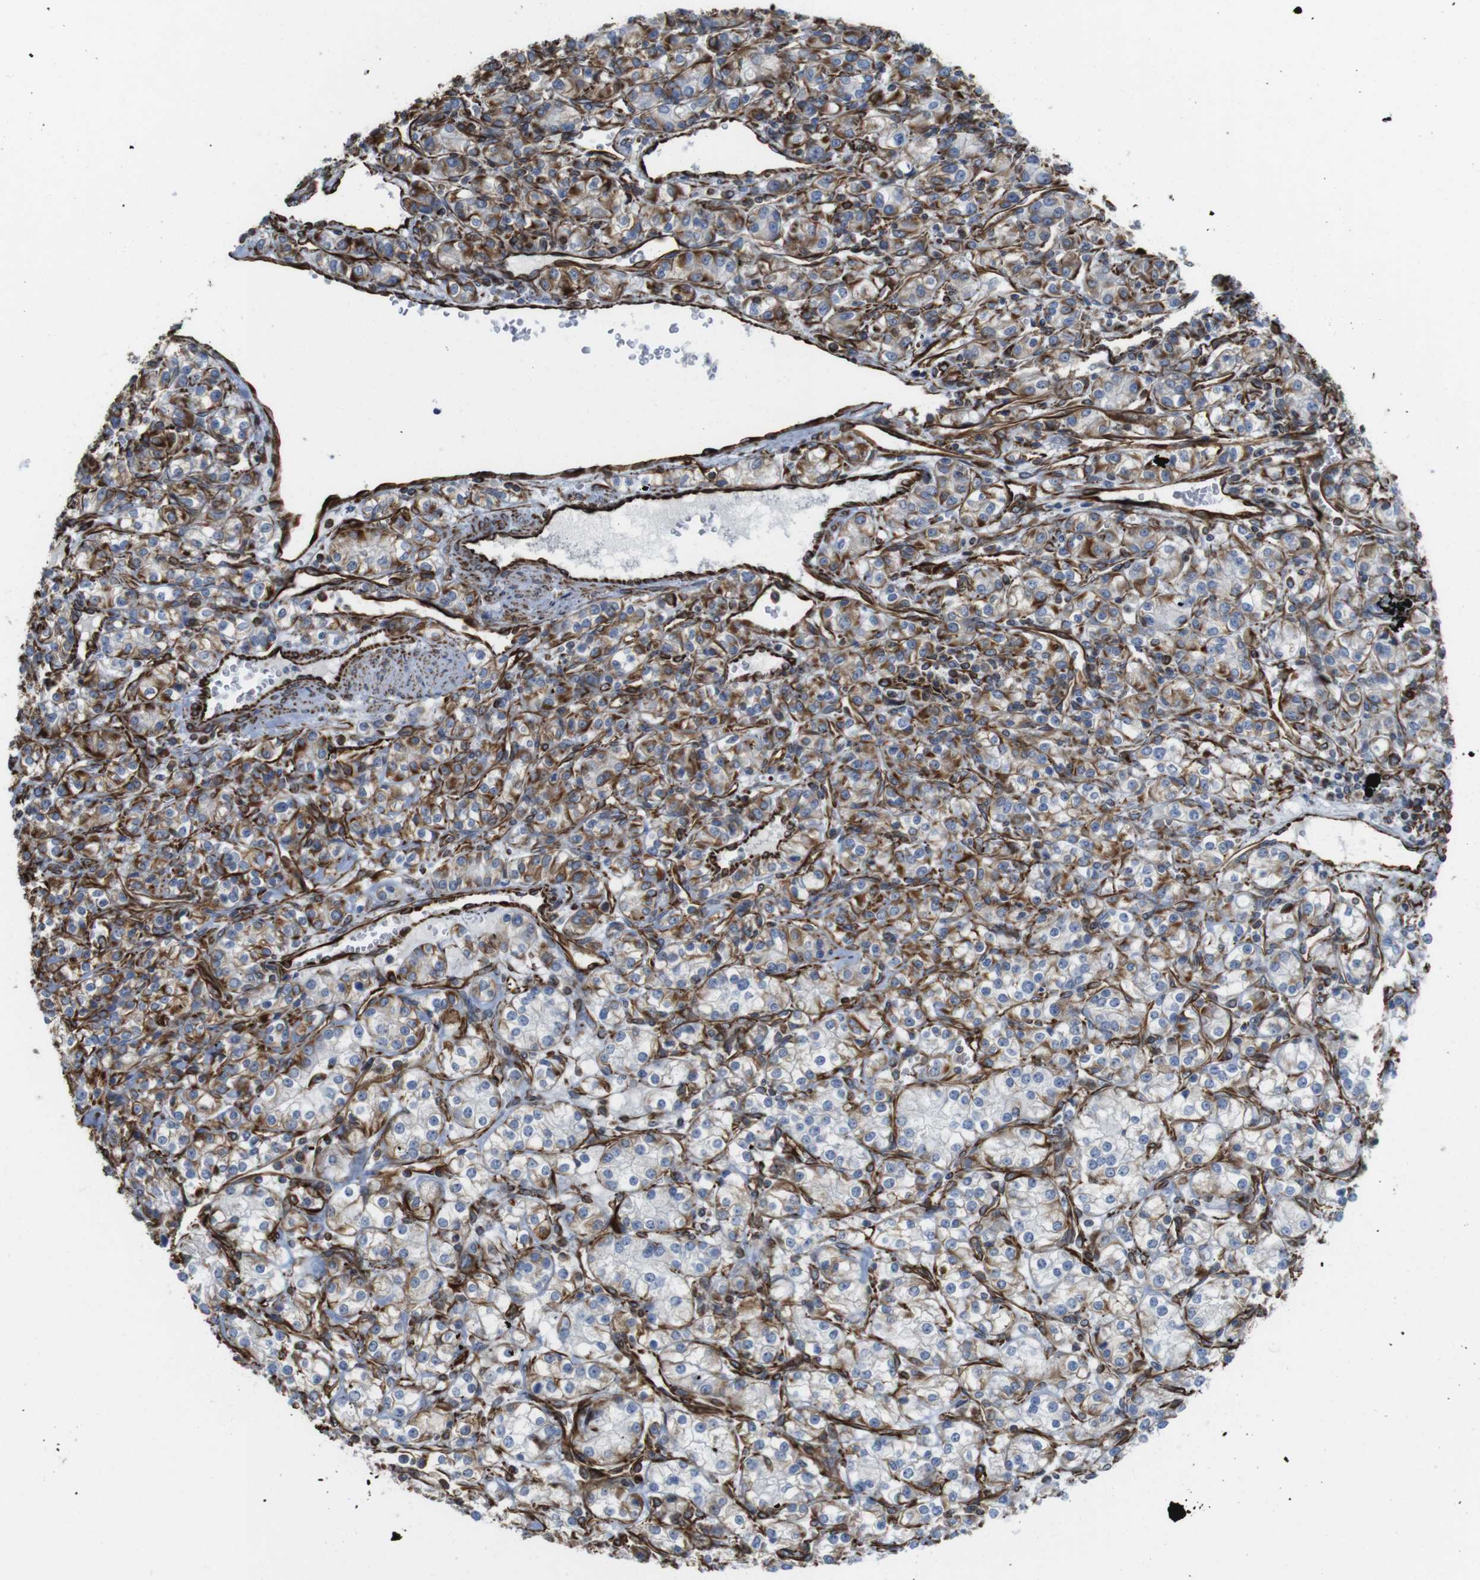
{"staining": {"intensity": "moderate", "quantity": "25%-75%", "location": "cytoplasmic/membranous"}, "tissue": "renal cancer", "cell_type": "Tumor cells", "image_type": "cancer", "snomed": [{"axis": "morphology", "description": "Adenocarcinoma, NOS"}, {"axis": "topography", "description": "Kidney"}], "caption": "This image exhibits immunohistochemistry staining of human renal cancer (adenocarcinoma), with medium moderate cytoplasmic/membranous expression in about 25%-75% of tumor cells.", "gene": "RALGPS1", "patient": {"sex": "male", "age": 77}}